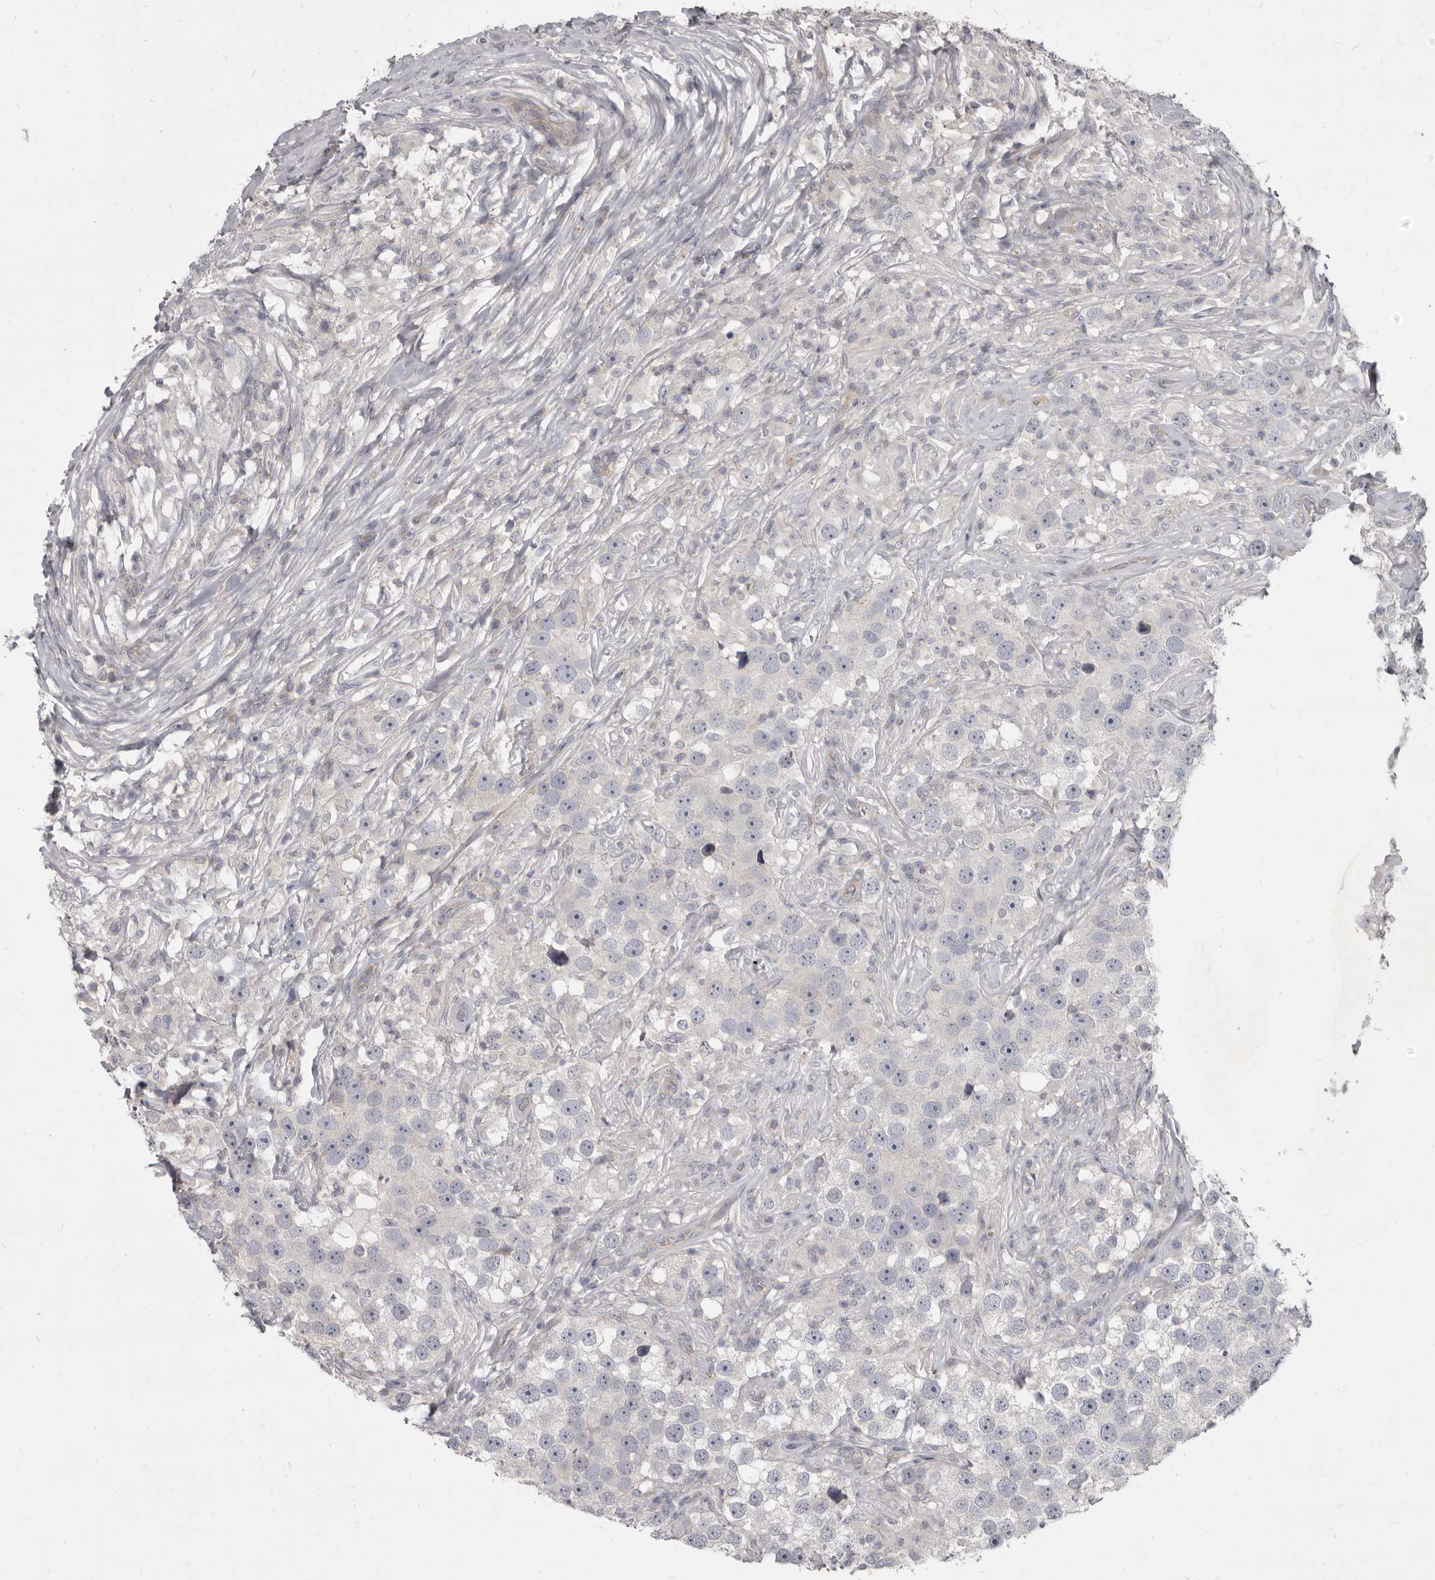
{"staining": {"intensity": "negative", "quantity": "none", "location": "none"}, "tissue": "testis cancer", "cell_type": "Tumor cells", "image_type": "cancer", "snomed": [{"axis": "morphology", "description": "Seminoma, NOS"}, {"axis": "topography", "description": "Testis"}], "caption": "High magnification brightfield microscopy of testis seminoma stained with DAB (3,3'-diaminobenzidine) (brown) and counterstained with hematoxylin (blue): tumor cells show no significant expression.", "gene": "GSK3B", "patient": {"sex": "male", "age": 49}}